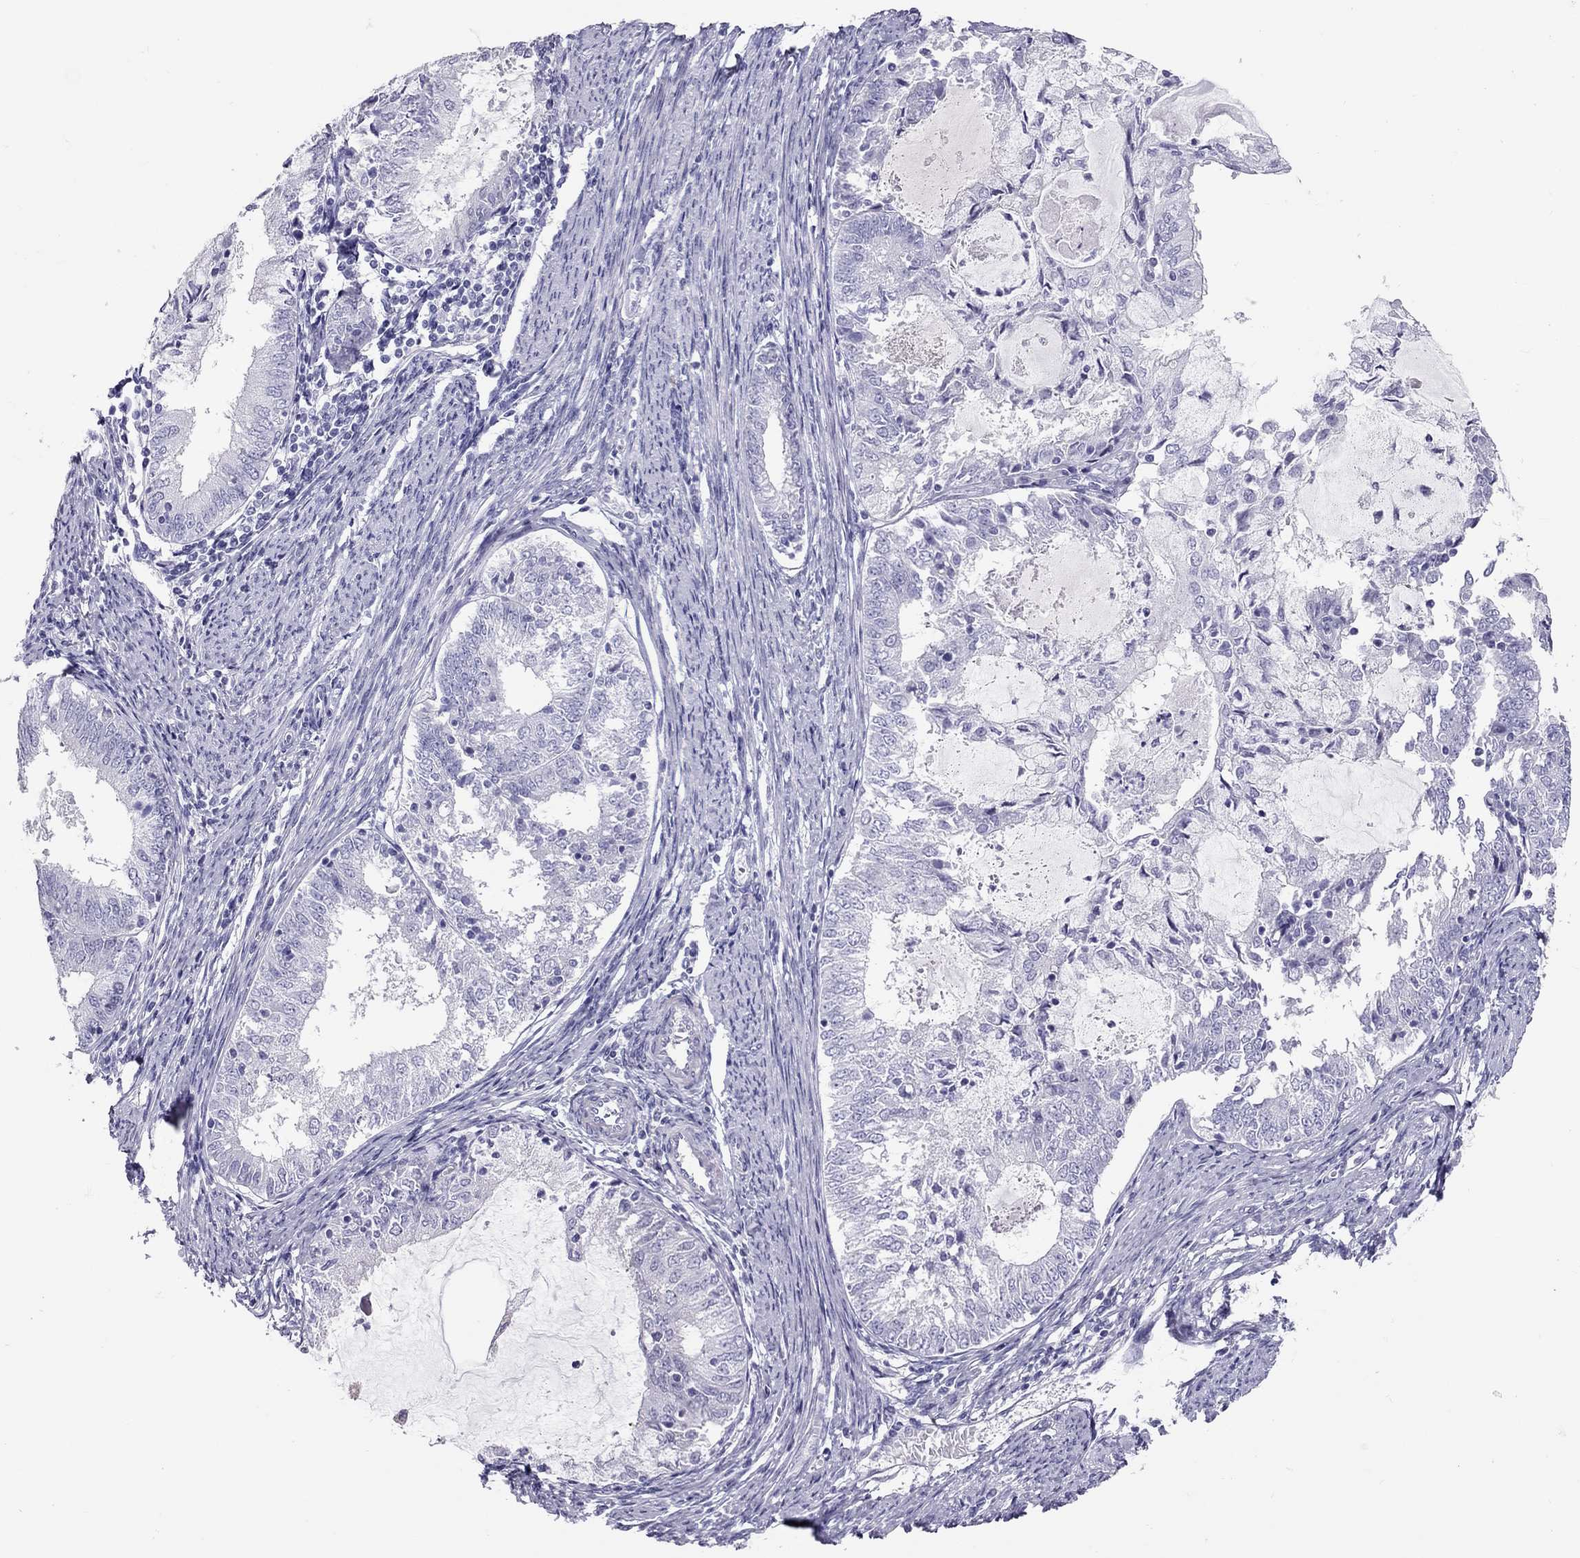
{"staining": {"intensity": "negative", "quantity": "none", "location": "none"}, "tissue": "endometrial cancer", "cell_type": "Tumor cells", "image_type": "cancer", "snomed": [{"axis": "morphology", "description": "Adenocarcinoma, NOS"}, {"axis": "topography", "description": "Endometrium"}], "caption": "Immunohistochemistry of human endometrial cancer (adenocarcinoma) shows no staining in tumor cells.", "gene": "IL17REL", "patient": {"sex": "female", "age": 57}}